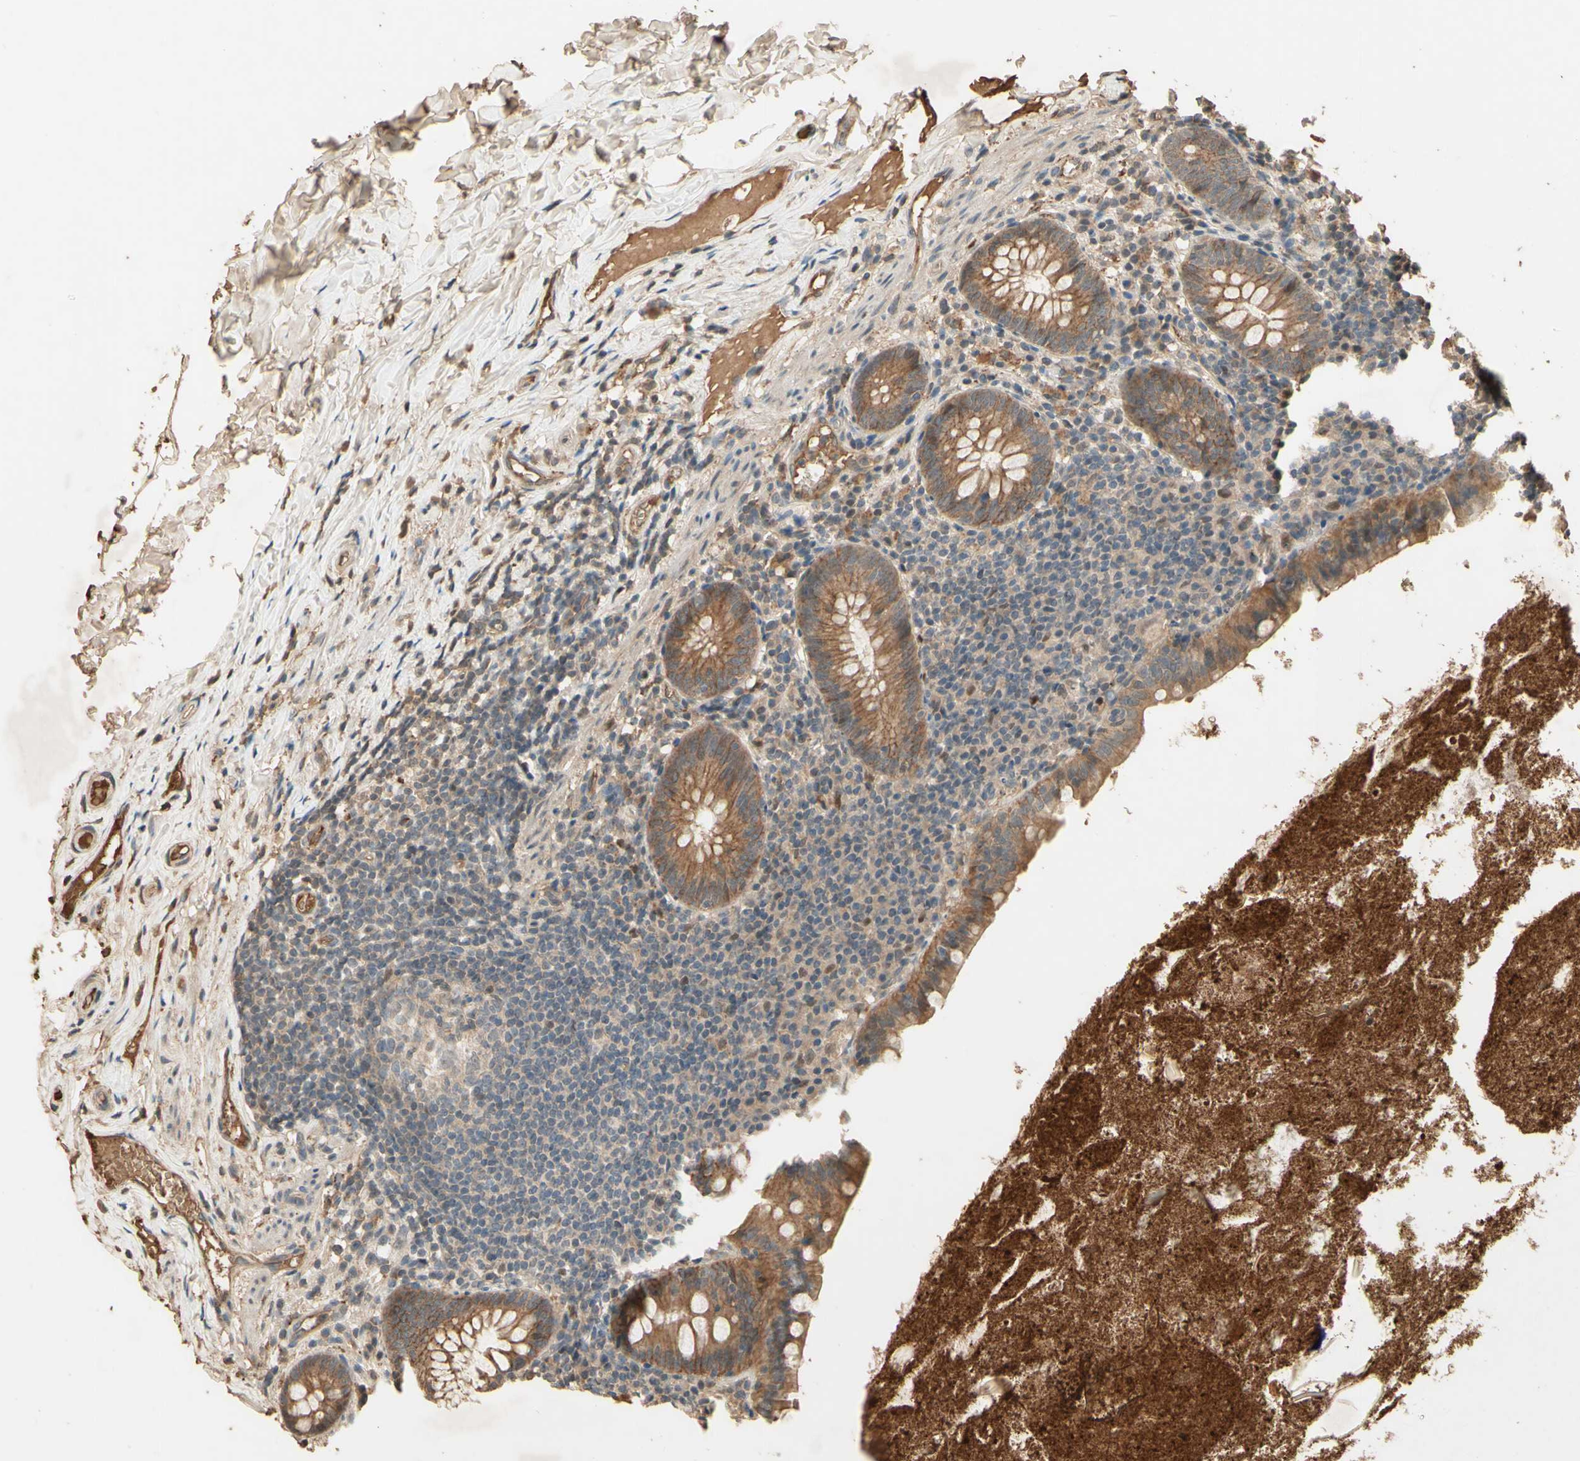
{"staining": {"intensity": "moderate", "quantity": ">75%", "location": "cytoplasmic/membranous"}, "tissue": "appendix", "cell_type": "Glandular cells", "image_type": "normal", "snomed": [{"axis": "morphology", "description": "Normal tissue, NOS"}, {"axis": "topography", "description": "Appendix"}], "caption": "Immunohistochemistry photomicrograph of benign appendix stained for a protein (brown), which shows medium levels of moderate cytoplasmic/membranous positivity in approximately >75% of glandular cells.", "gene": "SMAD9", "patient": {"sex": "male", "age": 52}}